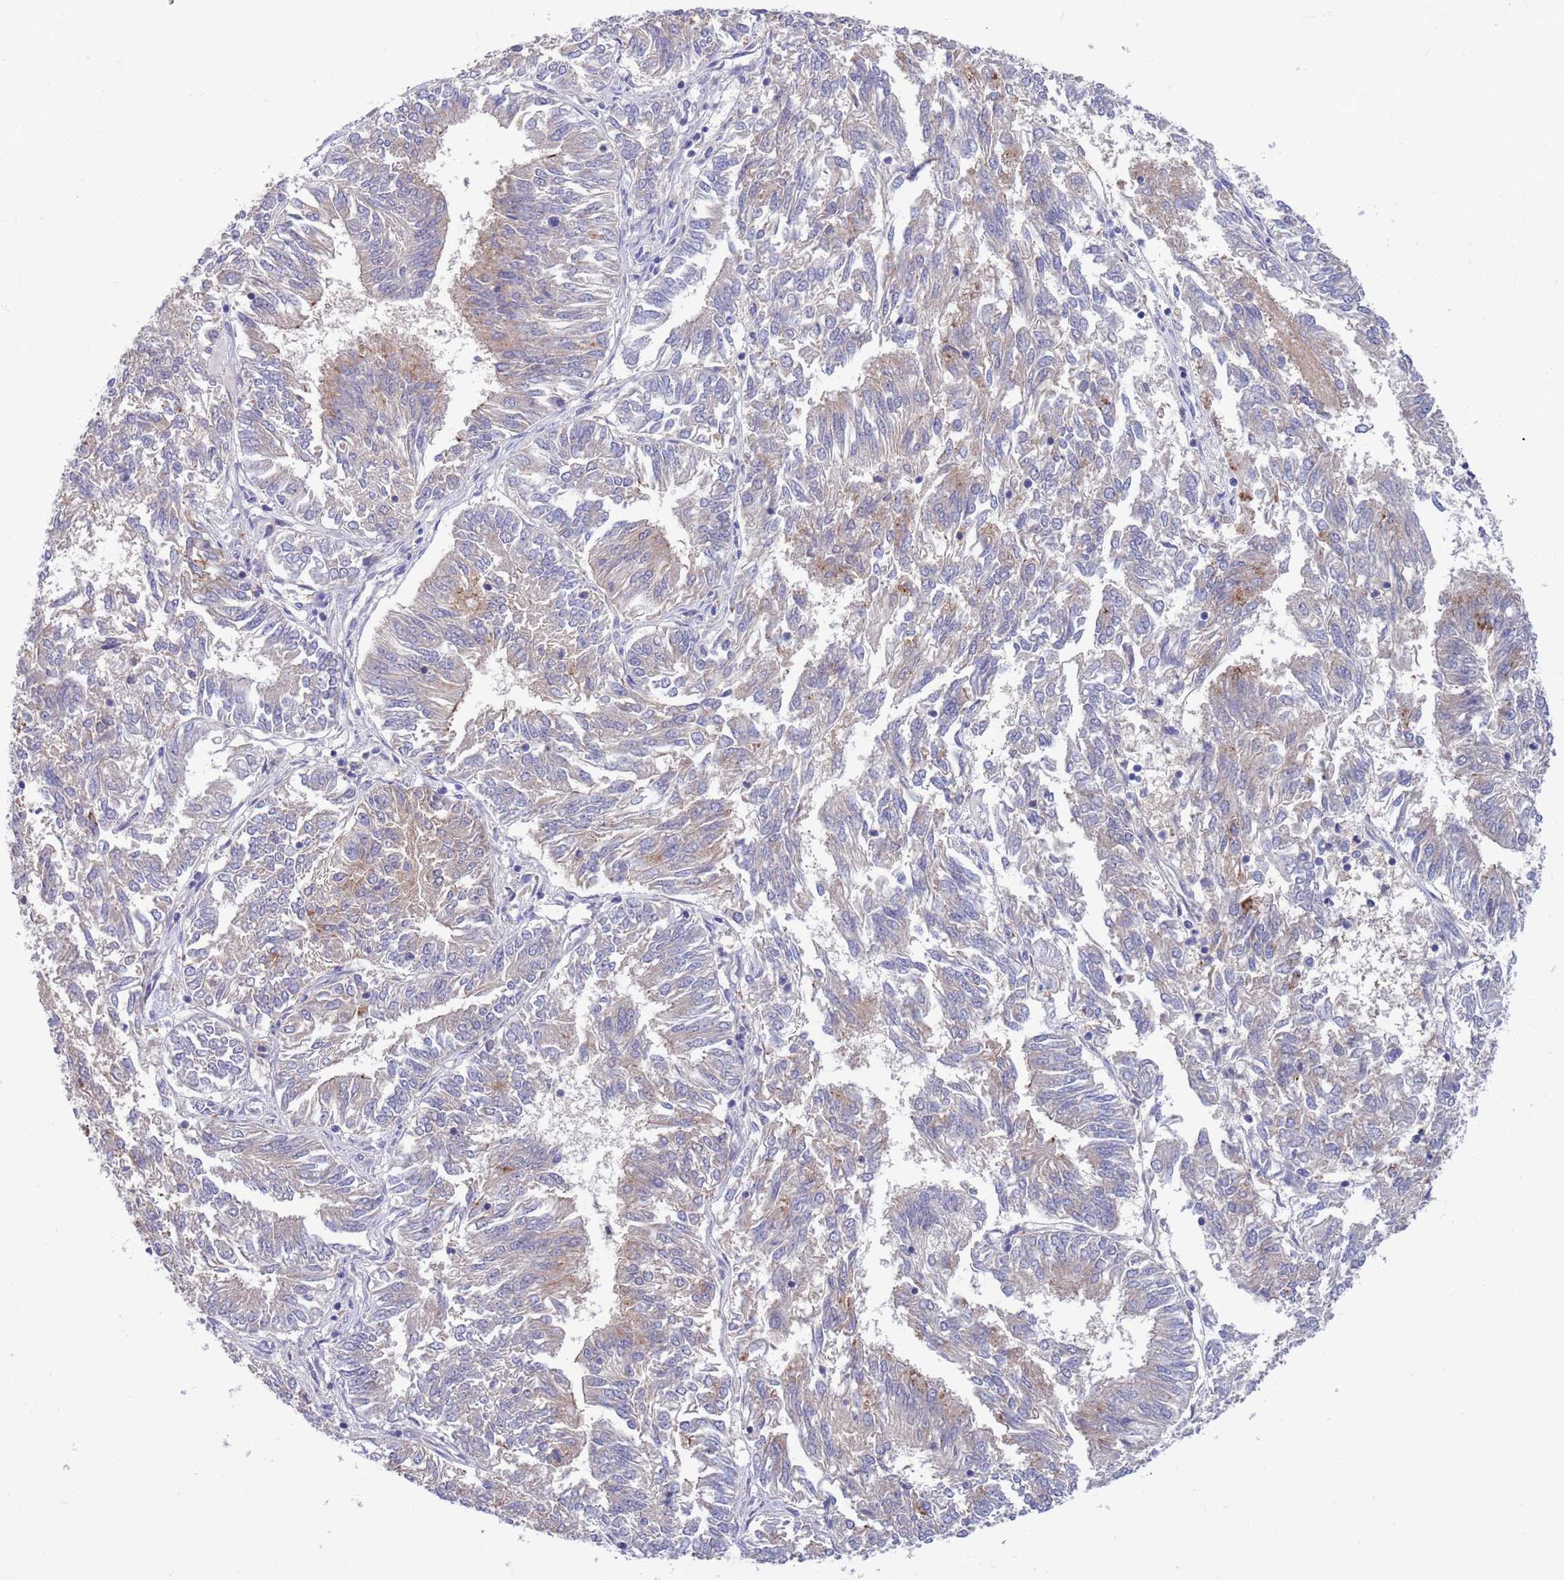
{"staining": {"intensity": "weak", "quantity": "<25%", "location": "cytoplasmic/membranous"}, "tissue": "endometrial cancer", "cell_type": "Tumor cells", "image_type": "cancer", "snomed": [{"axis": "morphology", "description": "Adenocarcinoma, NOS"}, {"axis": "topography", "description": "Endometrium"}], "caption": "Tumor cells show no significant staining in endometrial cancer.", "gene": "KLHL29", "patient": {"sex": "female", "age": 58}}